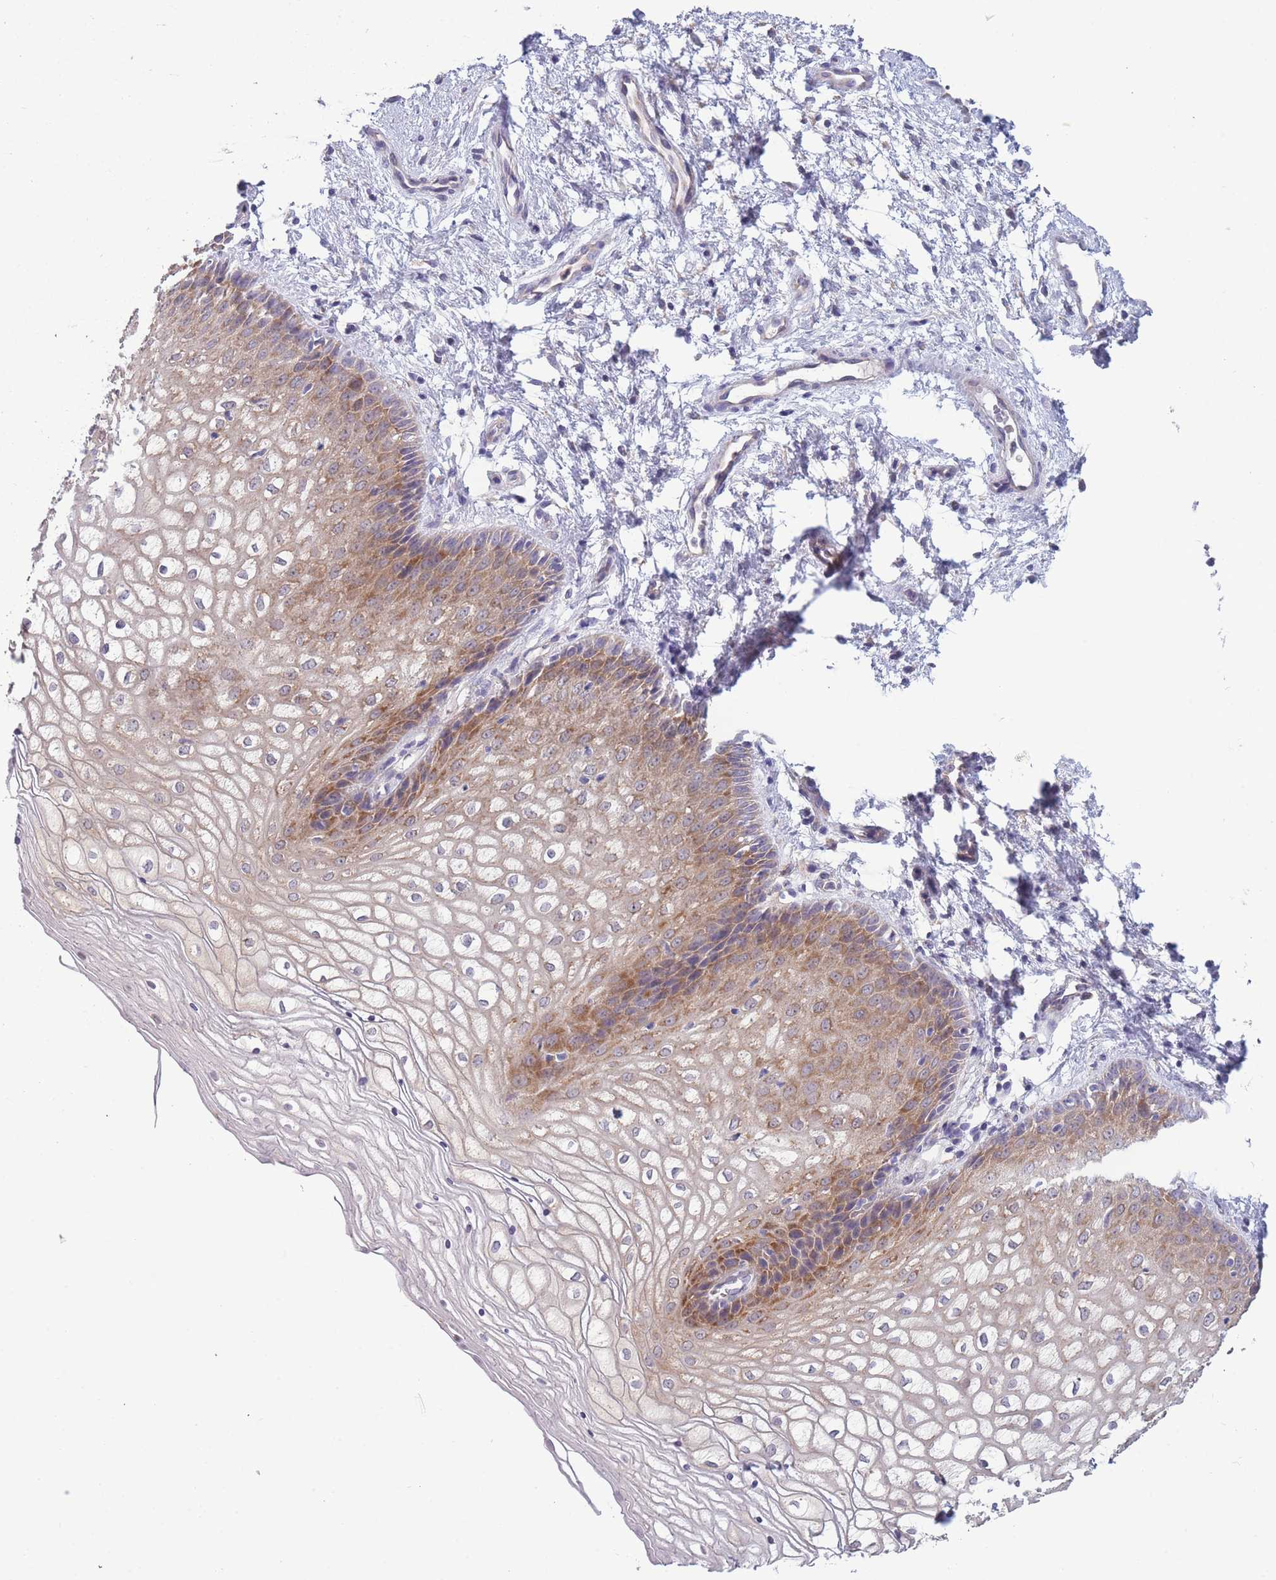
{"staining": {"intensity": "moderate", "quantity": "25%-75%", "location": "cytoplasmic/membranous"}, "tissue": "vagina", "cell_type": "Squamous epithelial cells", "image_type": "normal", "snomed": [{"axis": "morphology", "description": "Normal tissue, NOS"}, {"axis": "topography", "description": "Vagina"}], "caption": "A brown stain shows moderate cytoplasmic/membranous staining of a protein in squamous epithelial cells of unremarkable human vagina.", "gene": "NDUFAF6", "patient": {"sex": "female", "age": 34}}